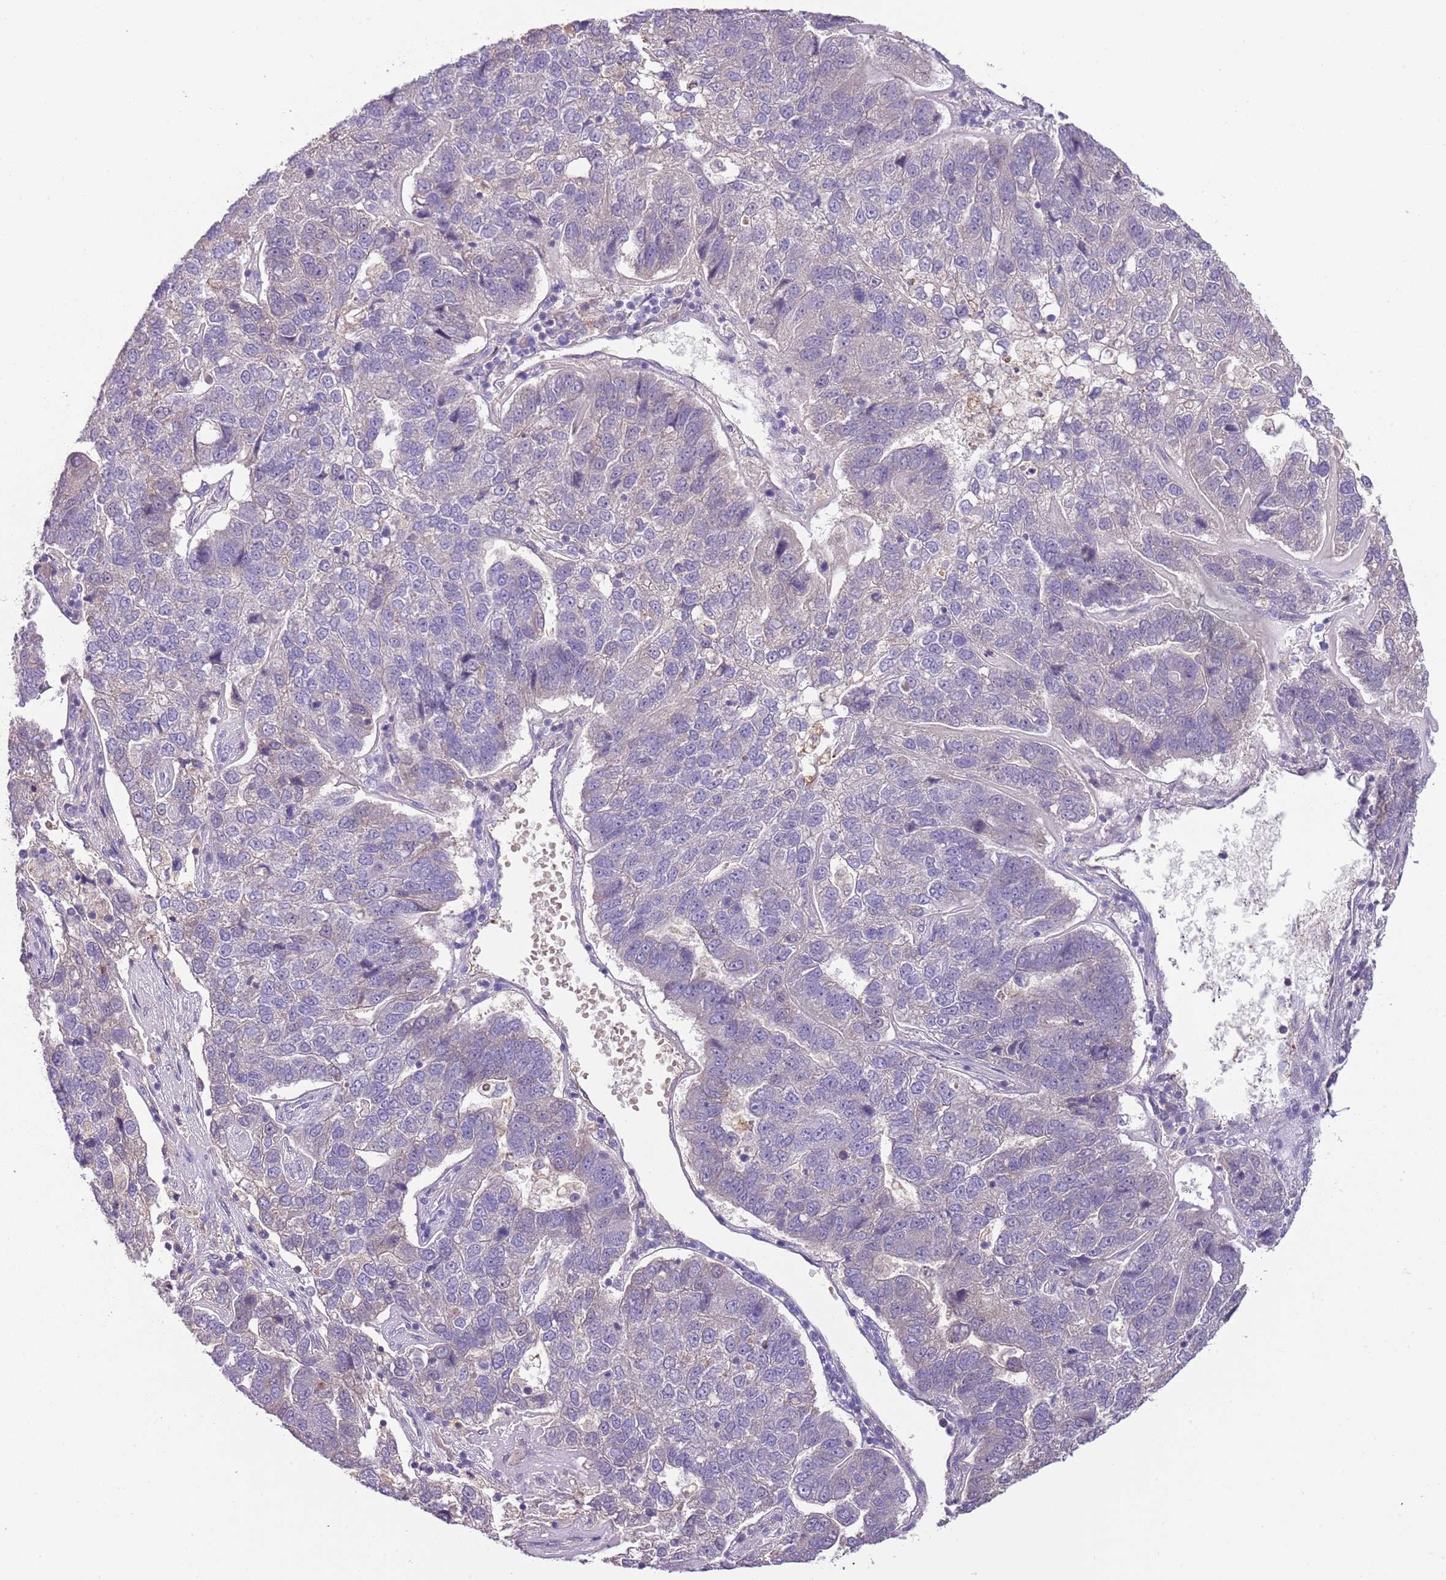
{"staining": {"intensity": "weak", "quantity": "<25%", "location": "cytoplasmic/membranous"}, "tissue": "pancreatic cancer", "cell_type": "Tumor cells", "image_type": "cancer", "snomed": [{"axis": "morphology", "description": "Adenocarcinoma, NOS"}, {"axis": "topography", "description": "Pancreas"}], "caption": "Immunohistochemistry of adenocarcinoma (pancreatic) reveals no positivity in tumor cells.", "gene": "HES3", "patient": {"sex": "female", "age": 61}}